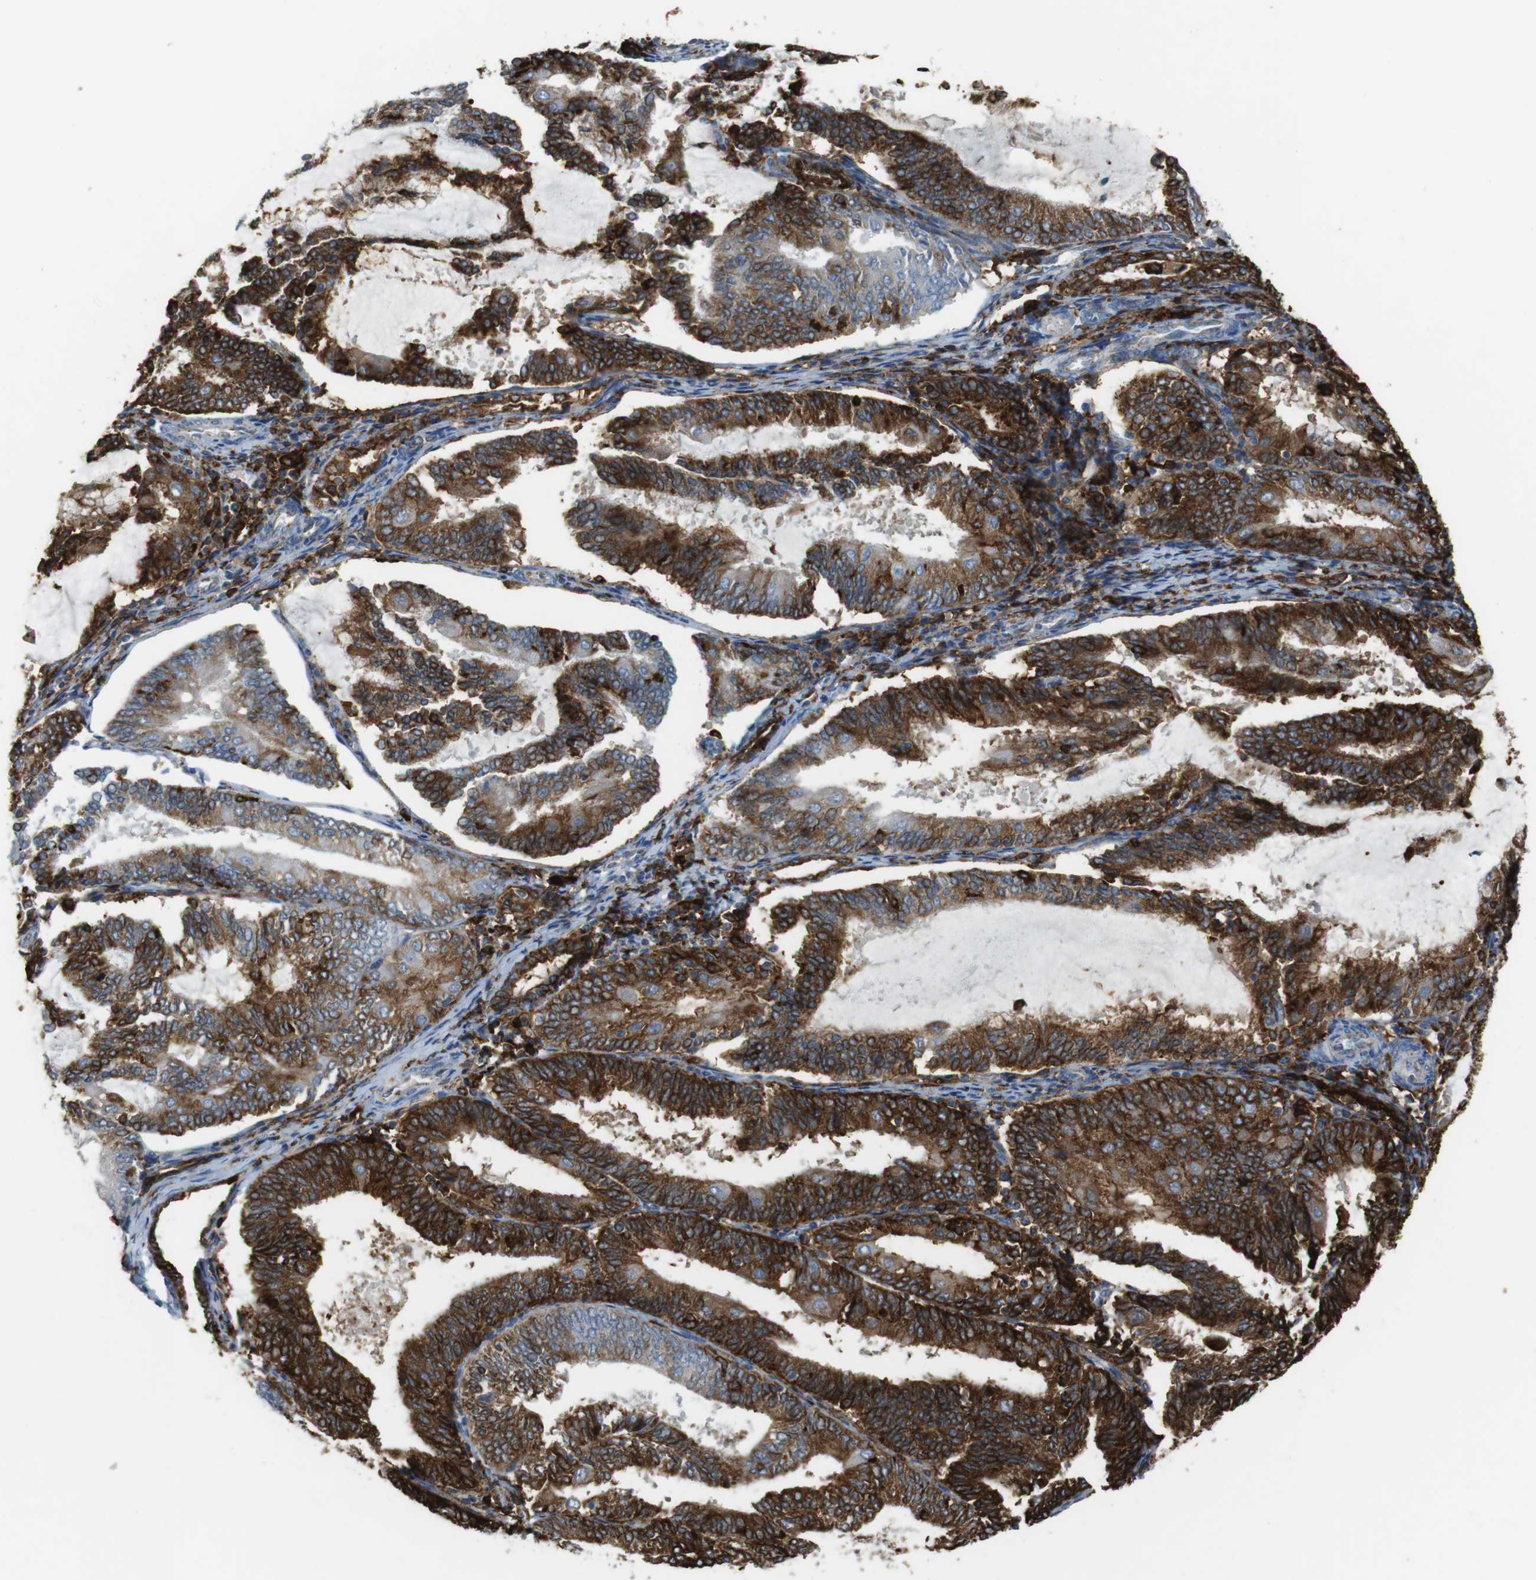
{"staining": {"intensity": "strong", "quantity": ">75%", "location": "cytoplasmic/membranous"}, "tissue": "endometrial cancer", "cell_type": "Tumor cells", "image_type": "cancer", "snomed": [{"axis": "morphology", "description": "Adenocarcinoma, NOS"}, {"axis": "topography", "description": "Endometrium"}], "caption": "Strong cytoplasmic/membranous positivity is appreciated in about >75% of tumor cells in endometrial cancer. (IHC, brightfield microscopy, high magnification).", "gene": "HLA-DRA", "patient": {"sex": "female", "age": 81}}